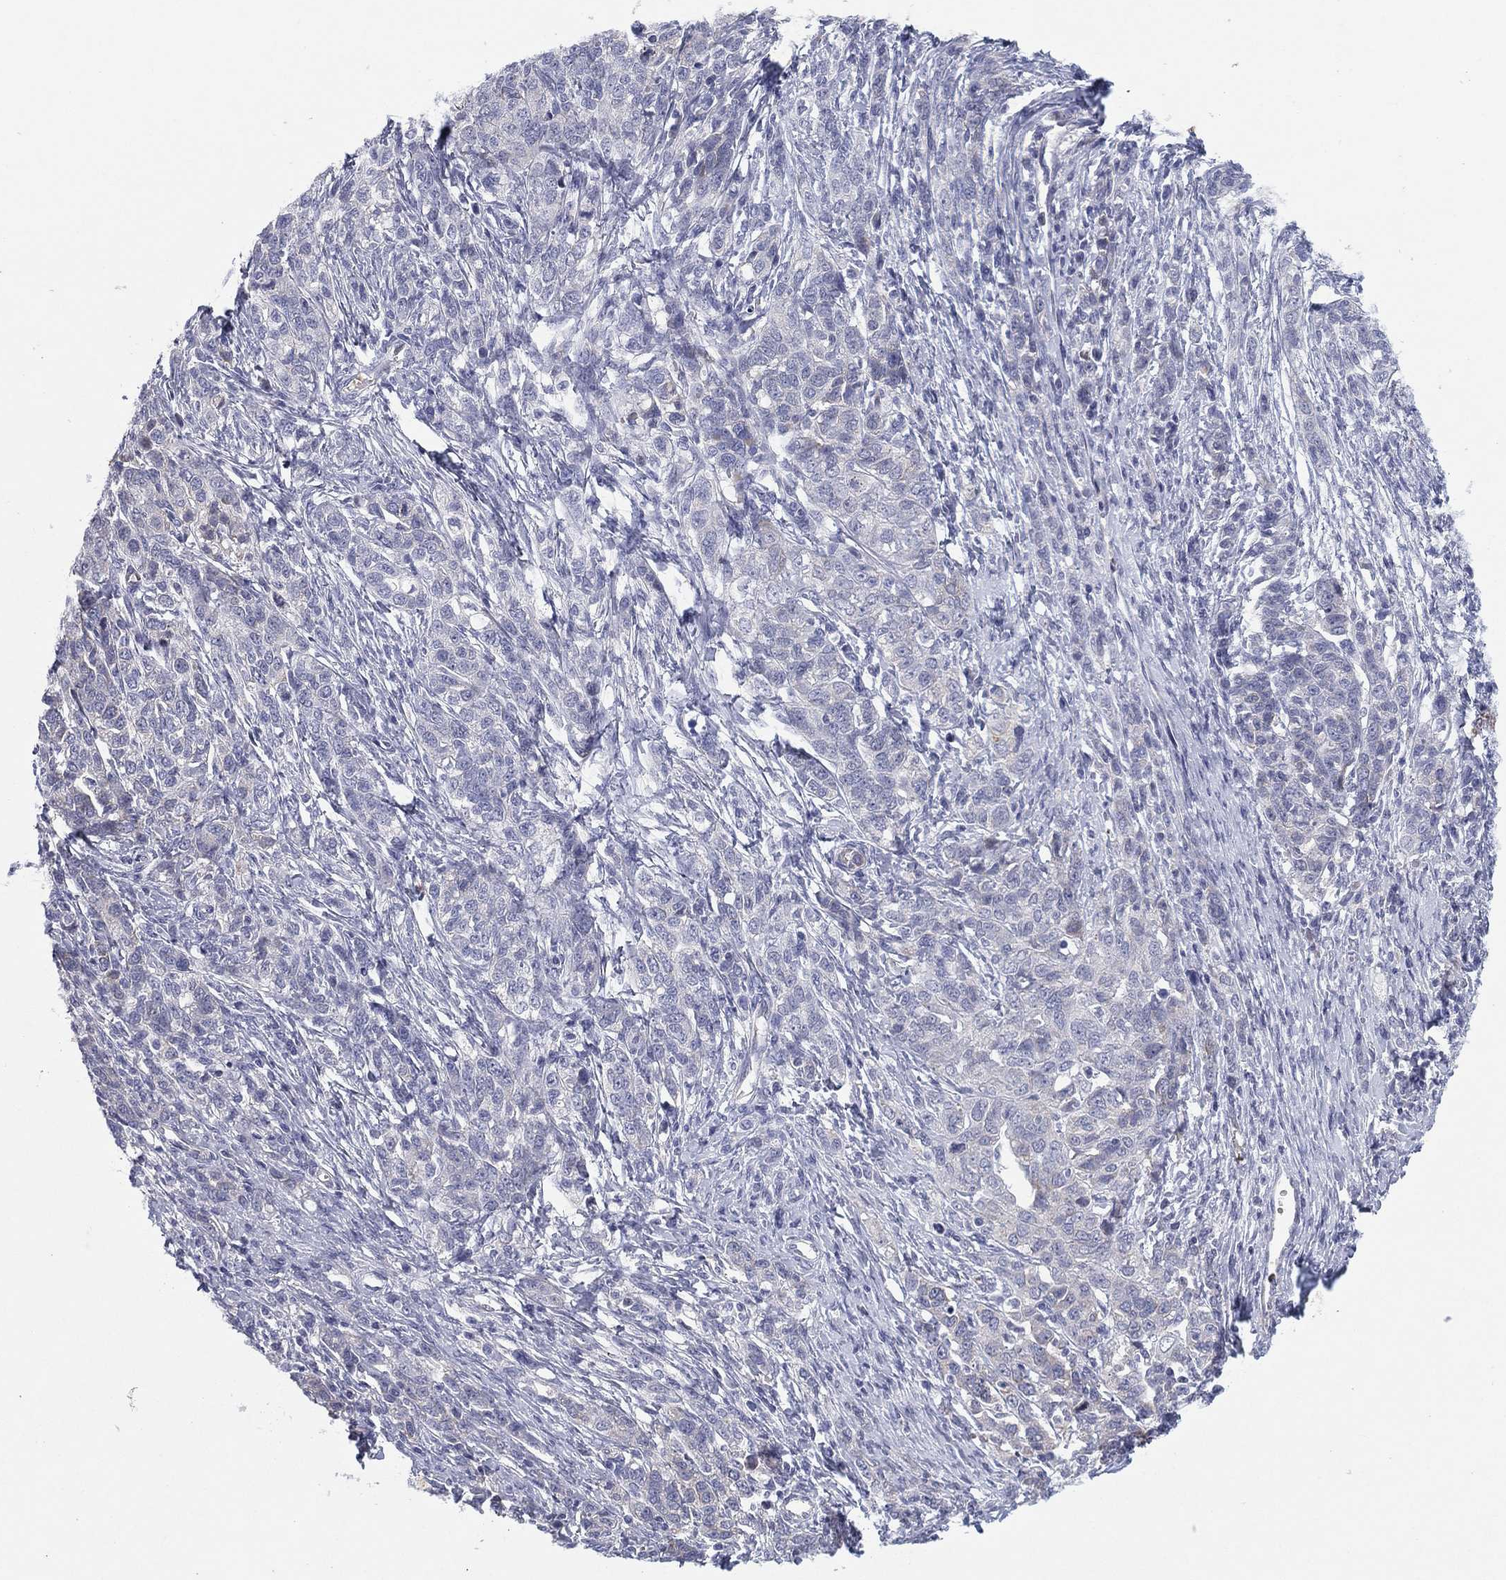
{"staining": {"intensity": "negative", "quantity": "none", "location": "none"}, "tissue": "ovarian cancer", "cell_type": "Tumor cells", "image_type": "cancer", "snomed": [{"axis": "morphology", "description": "Cystadenocarcinoma, serous, NOS"}, {"axis": "topography", "description": "Ovary"}], "caption": "Image shows no significant protein expression in tumor cells of ovarian serous cystadenocarcinoma. The staining was performed using DAB (3,3'-diaminobenzidine) to visualize the protein expression in brown, while the nuclei were stained in blue with hematoxylin (Magnification: 20x).", "gene": "HEATR4", "patient": {"sex": "female", "age": 71}}